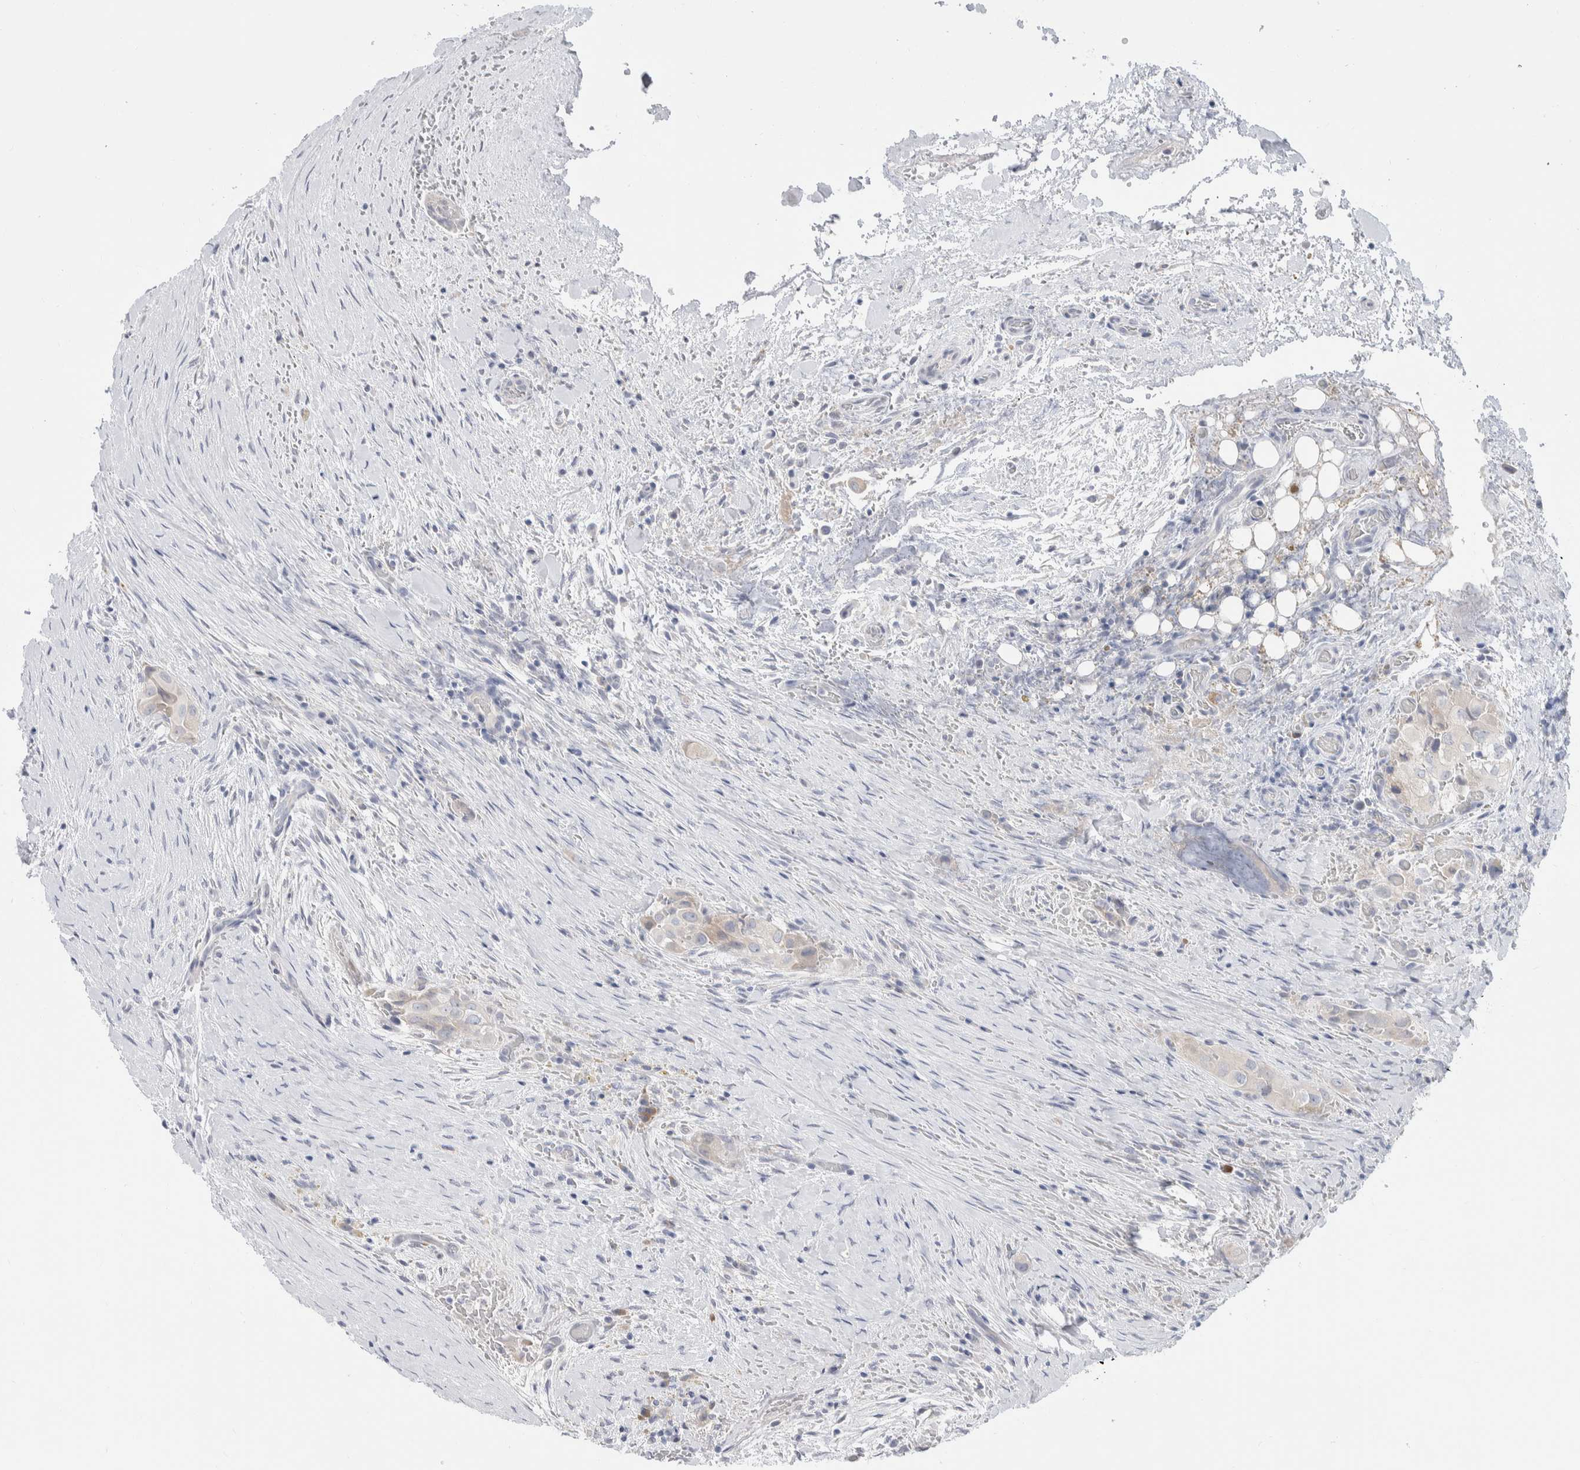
{"staining": {"intensity": "weak", "quantity": "<25%", "location": "cytoplasmic/membranous"}, "tissue": "thyroid cancer", "cell_type": "Tumor cells", "image_type": "cancer", "snomed": [{"axis": "morphology", "description": "Papillary adenocarcinoma, NOS"}, {"axis": "topography", "description": "Thyroid gland"}], "caption": "Immunohistochemistry of human thyroid cancer (papillary adenocarcinoma) reveals no positivity in tumor cells.", "gene": "RUSF1", "patient": {"sex": "female", "age": 59}}